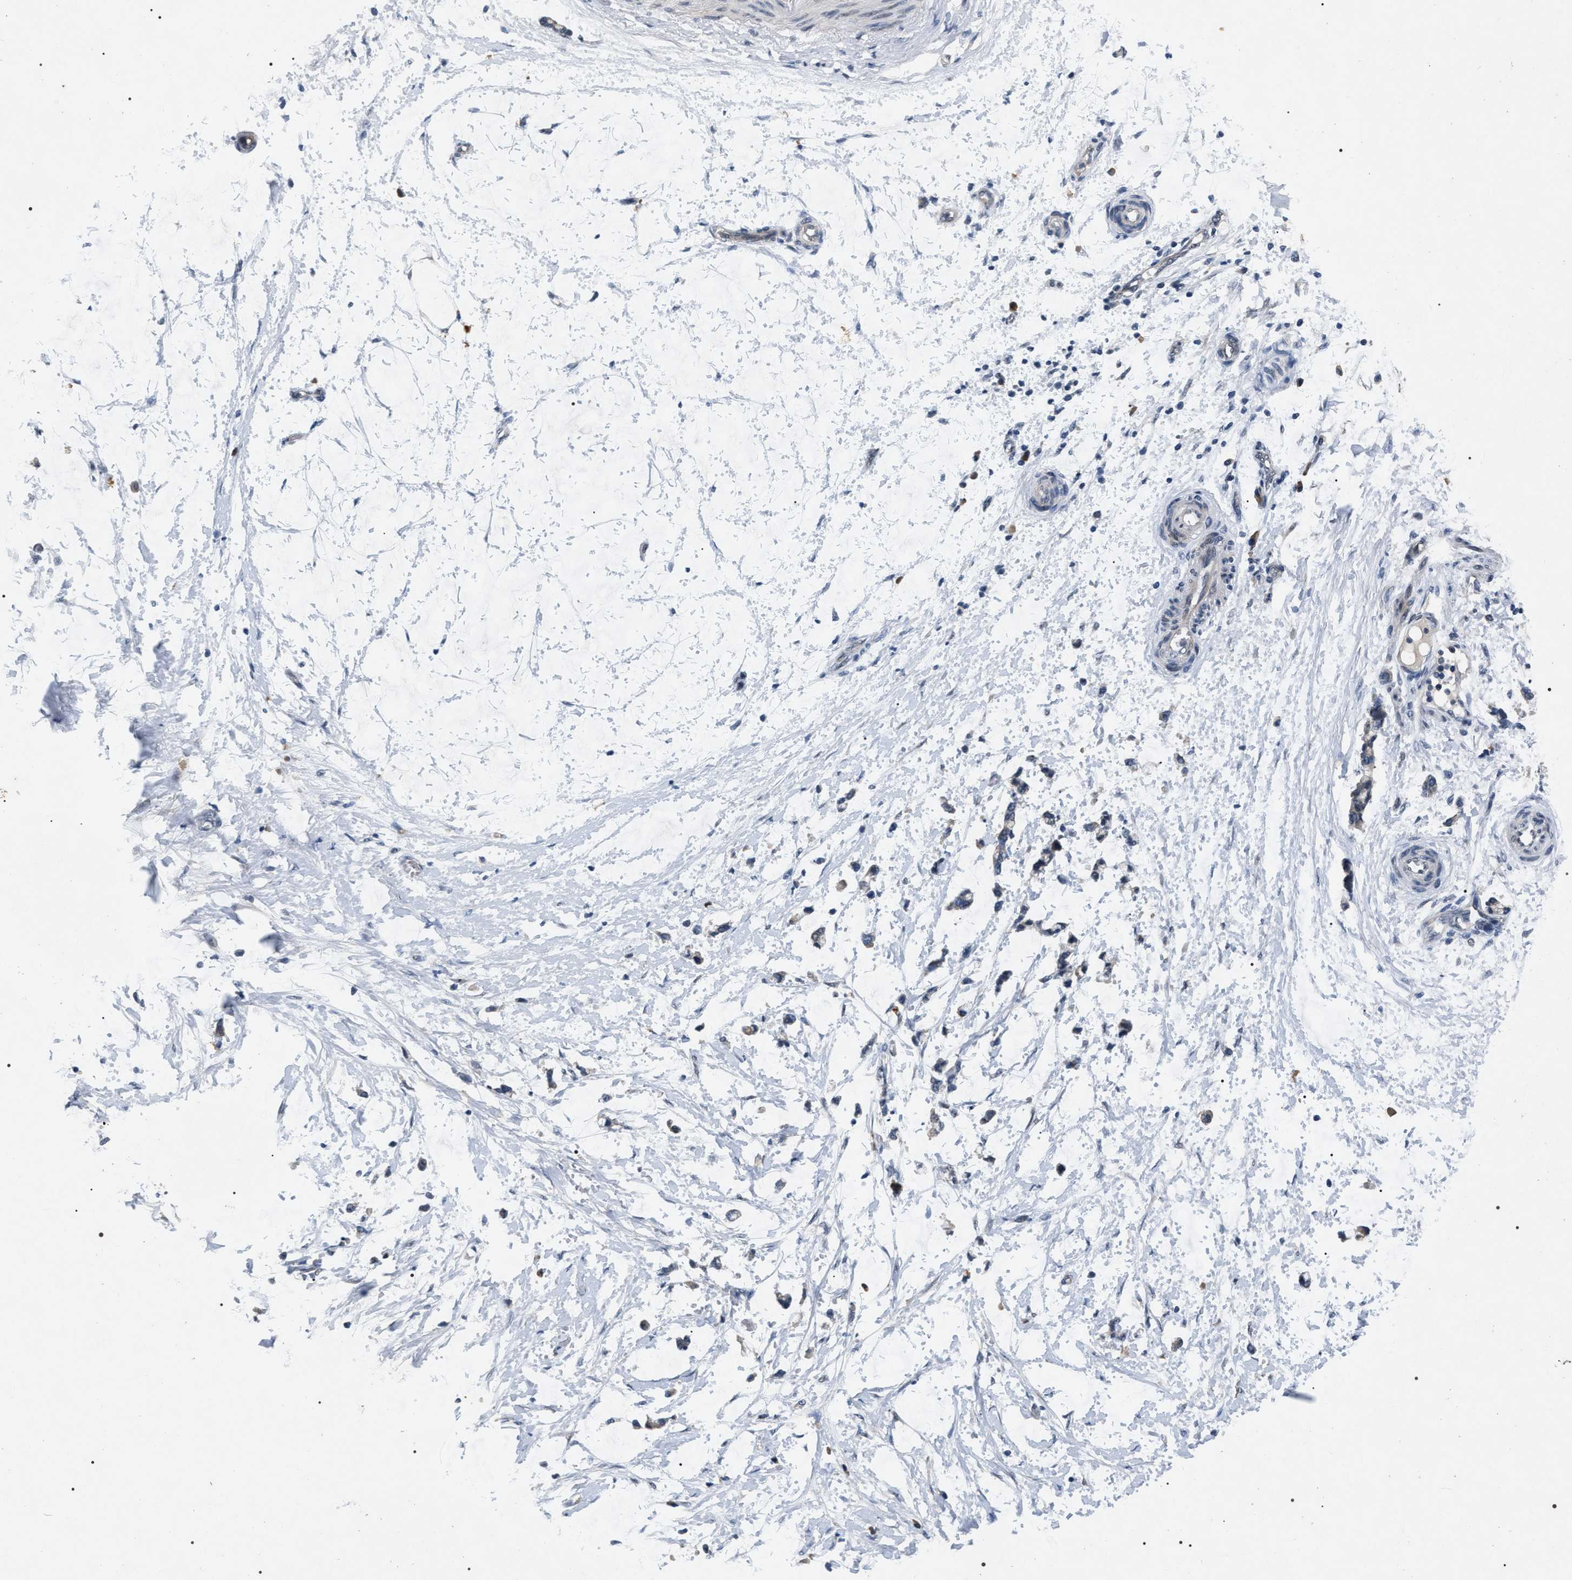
{"staining": {"intensity": "negative", "quantity": "none", "location": "none"}, "tissue": "adipose tissue", "cell_type": "Adipocytes", "image_type": "normal", "snomed": [{"axis": "morphology", "description": "Normal tissue, NOS"}, {"axis": "morphology", "description": "Adenocarcinoma, NOS"}, {"axis": "topography", "description": "Colon"}, {"axis": "topography", "description": "Peripheral nerve tissue"}], "caption": "Adipocytes show no significant expression in benign adipose tissue. (Immunohistochemistry, brightfield microscopy, high magnification).", "gene": "IFT81", "patient": {"sex": "male", "age": 14}}